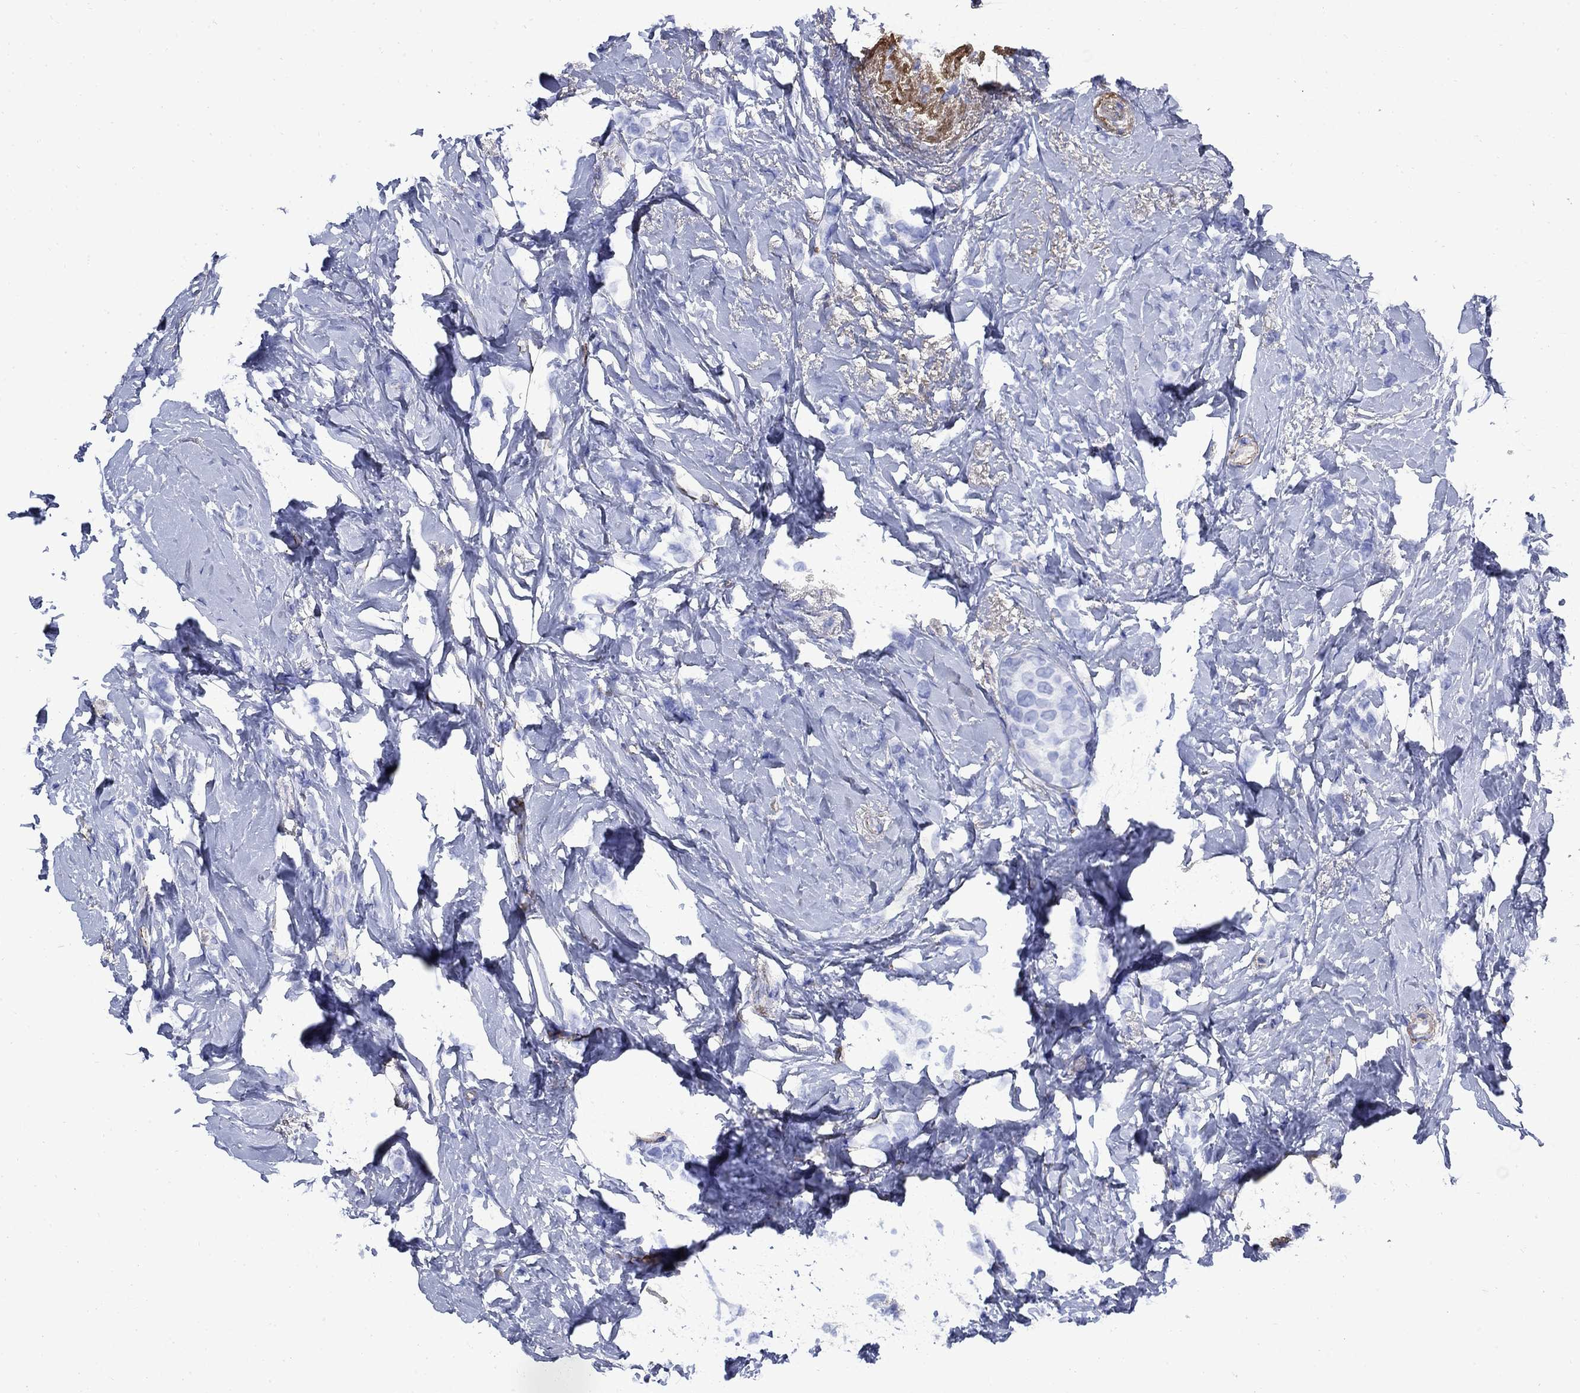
{"staining": {"intensity": "negative", "quantity": "none", "location": "none"}, "tissue": "breast cancer", "cell_type": "Tumor cells", "image_type": "cancer", "snomed": [{"axis": "morphology", "description": "Lobular carcinoma"}, {"axis": "topography", "description": "Breast"}], "caption": "High magnification brightfield microscopy of lobular carcinoma (breast) stained with DAB (3,3'-diaminobenzidine) (brown) and counterstained with hematoxylin (blue): tumor cells show no significant positivity.", "gene": "VTN", "patient": {"sex": "female", "age": 66}}